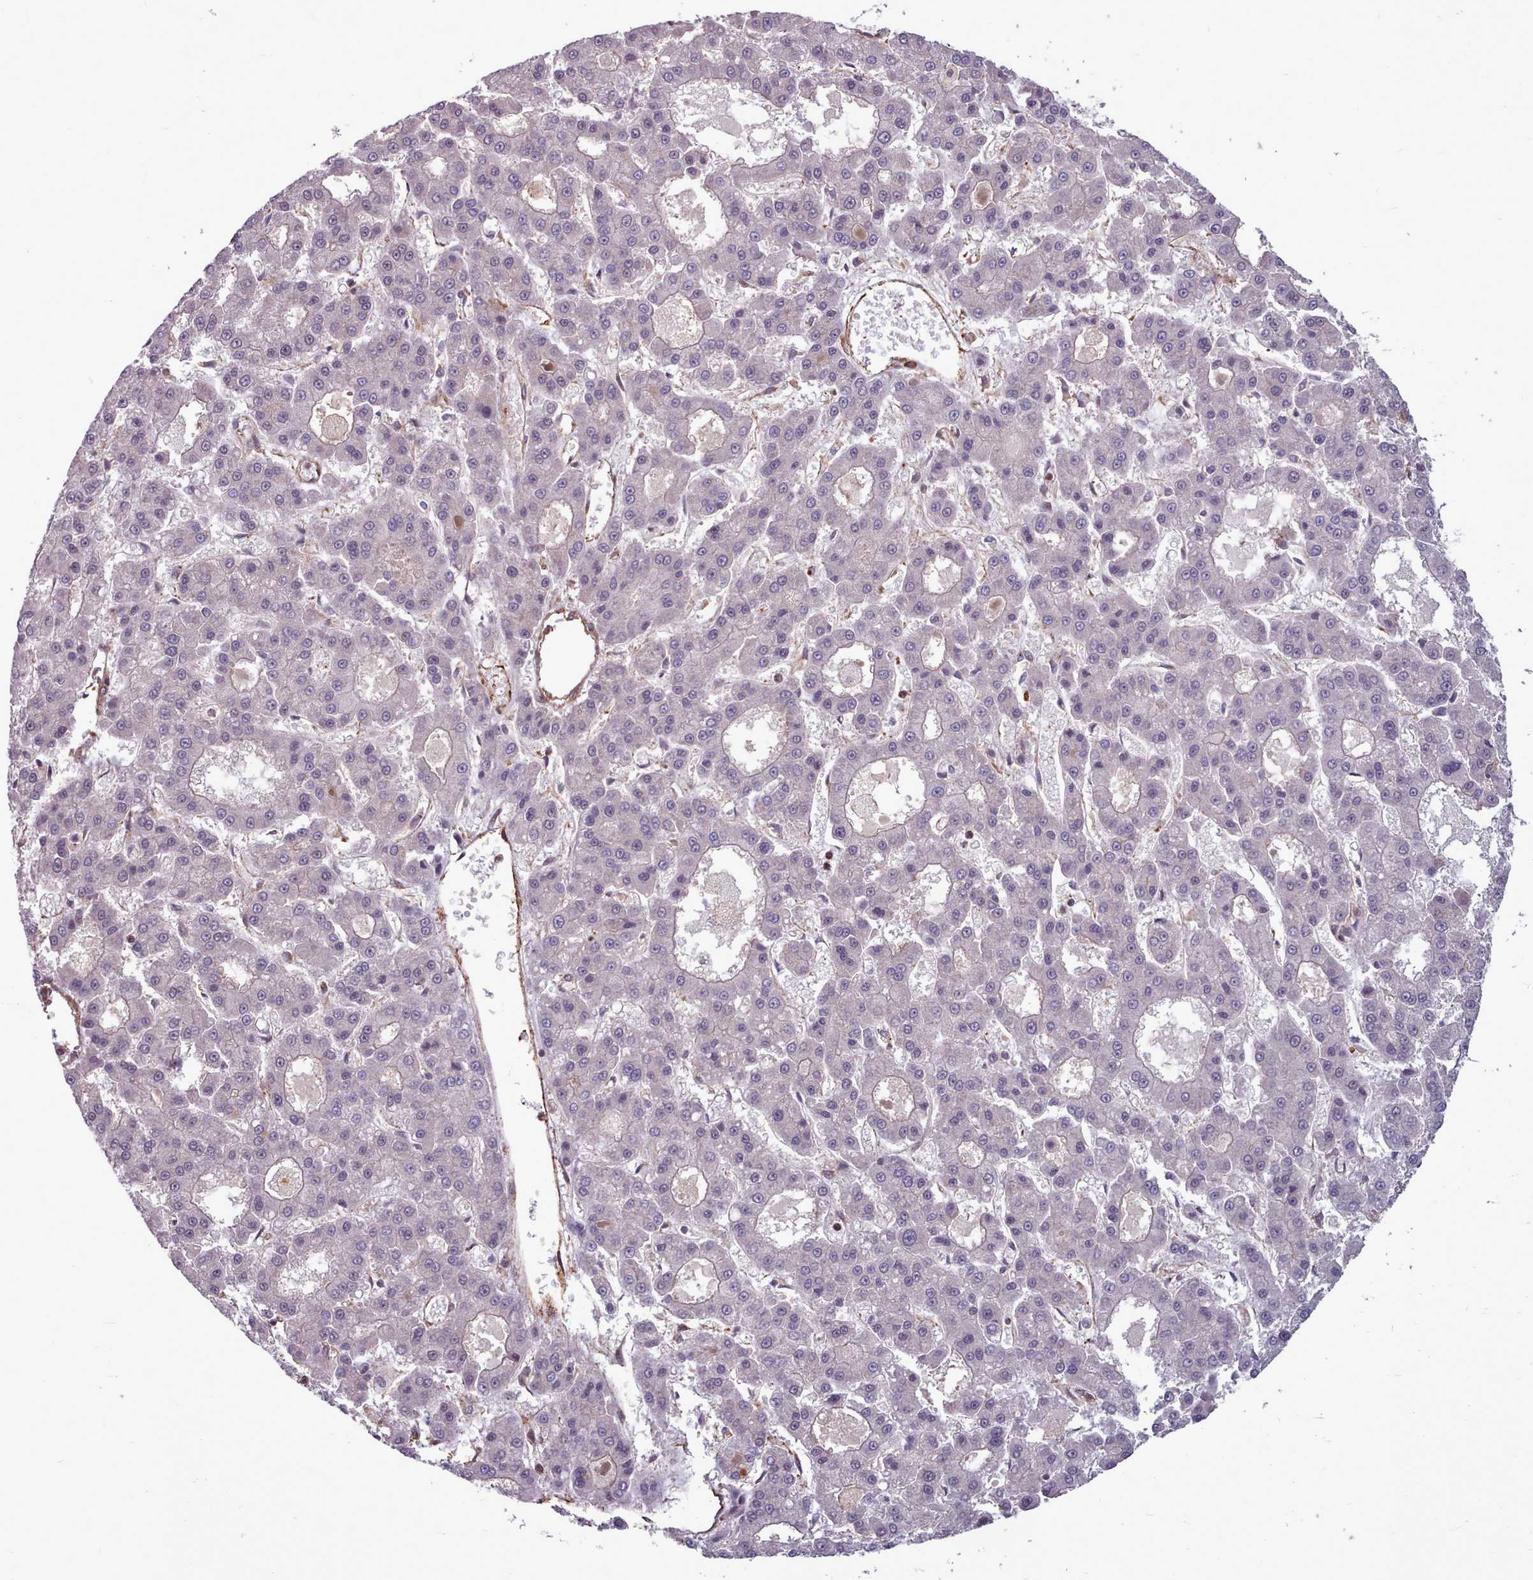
{"staining": {"intensity": "negative", "quantity": "none", "location": "none"}, "tissue": "liver cancer", "cell_type": "Tumor cells", "image_type": "cancer", "snomed": [{"axis": "morphology", "description": "Carcinoma, Hepatocellular, NOS"}, {"axis": "topography", "description": "Liver"}], "caption": "Liver cancer was stained to show a protein in brown. There is no significant positivity in tumor cells.", "gene": "STUB1", "patient": {"sex": "male", "age": 70}}